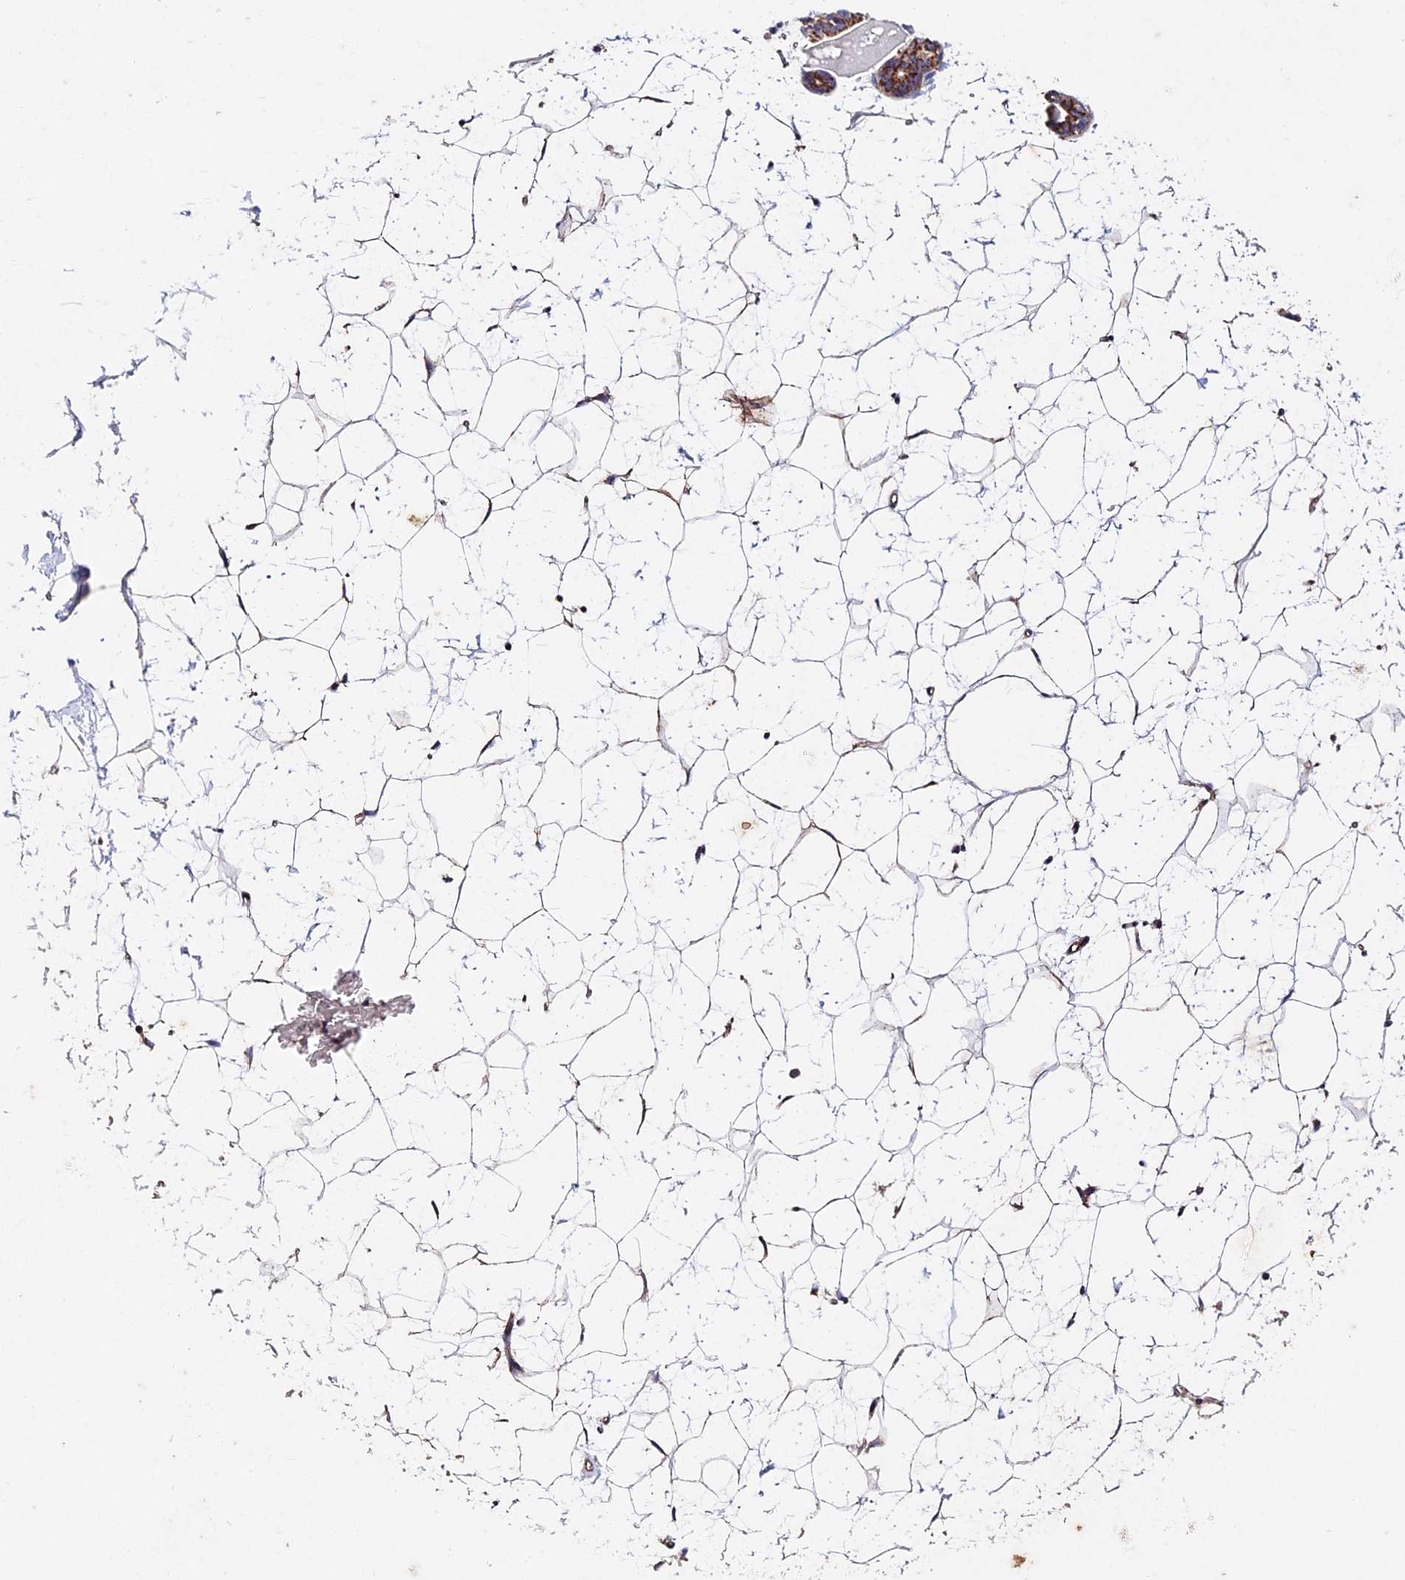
{"staining": {"intensity": "weak", "quantity": "25%-75%", "location": "cytoplasmic/membranous"}, "tissue": "breast", "cell_type": "Adipocytes", "image_type": "normal", "snomed": [{"axis": "morphology", "description": "Normal tissue, NOS"}, {"axis": "morphology", "description": "Adenoma, NOS"}, {"axis": "topography", "description": "Breast"}], "caption": "Immunohistochemical staining of normal breast reveals weak cytoplasmic/membranous protein expression in approximately 25%-75% of adipocytes.", "gene": "RNF17", "patient": {"sex": "female", "age": 23}}